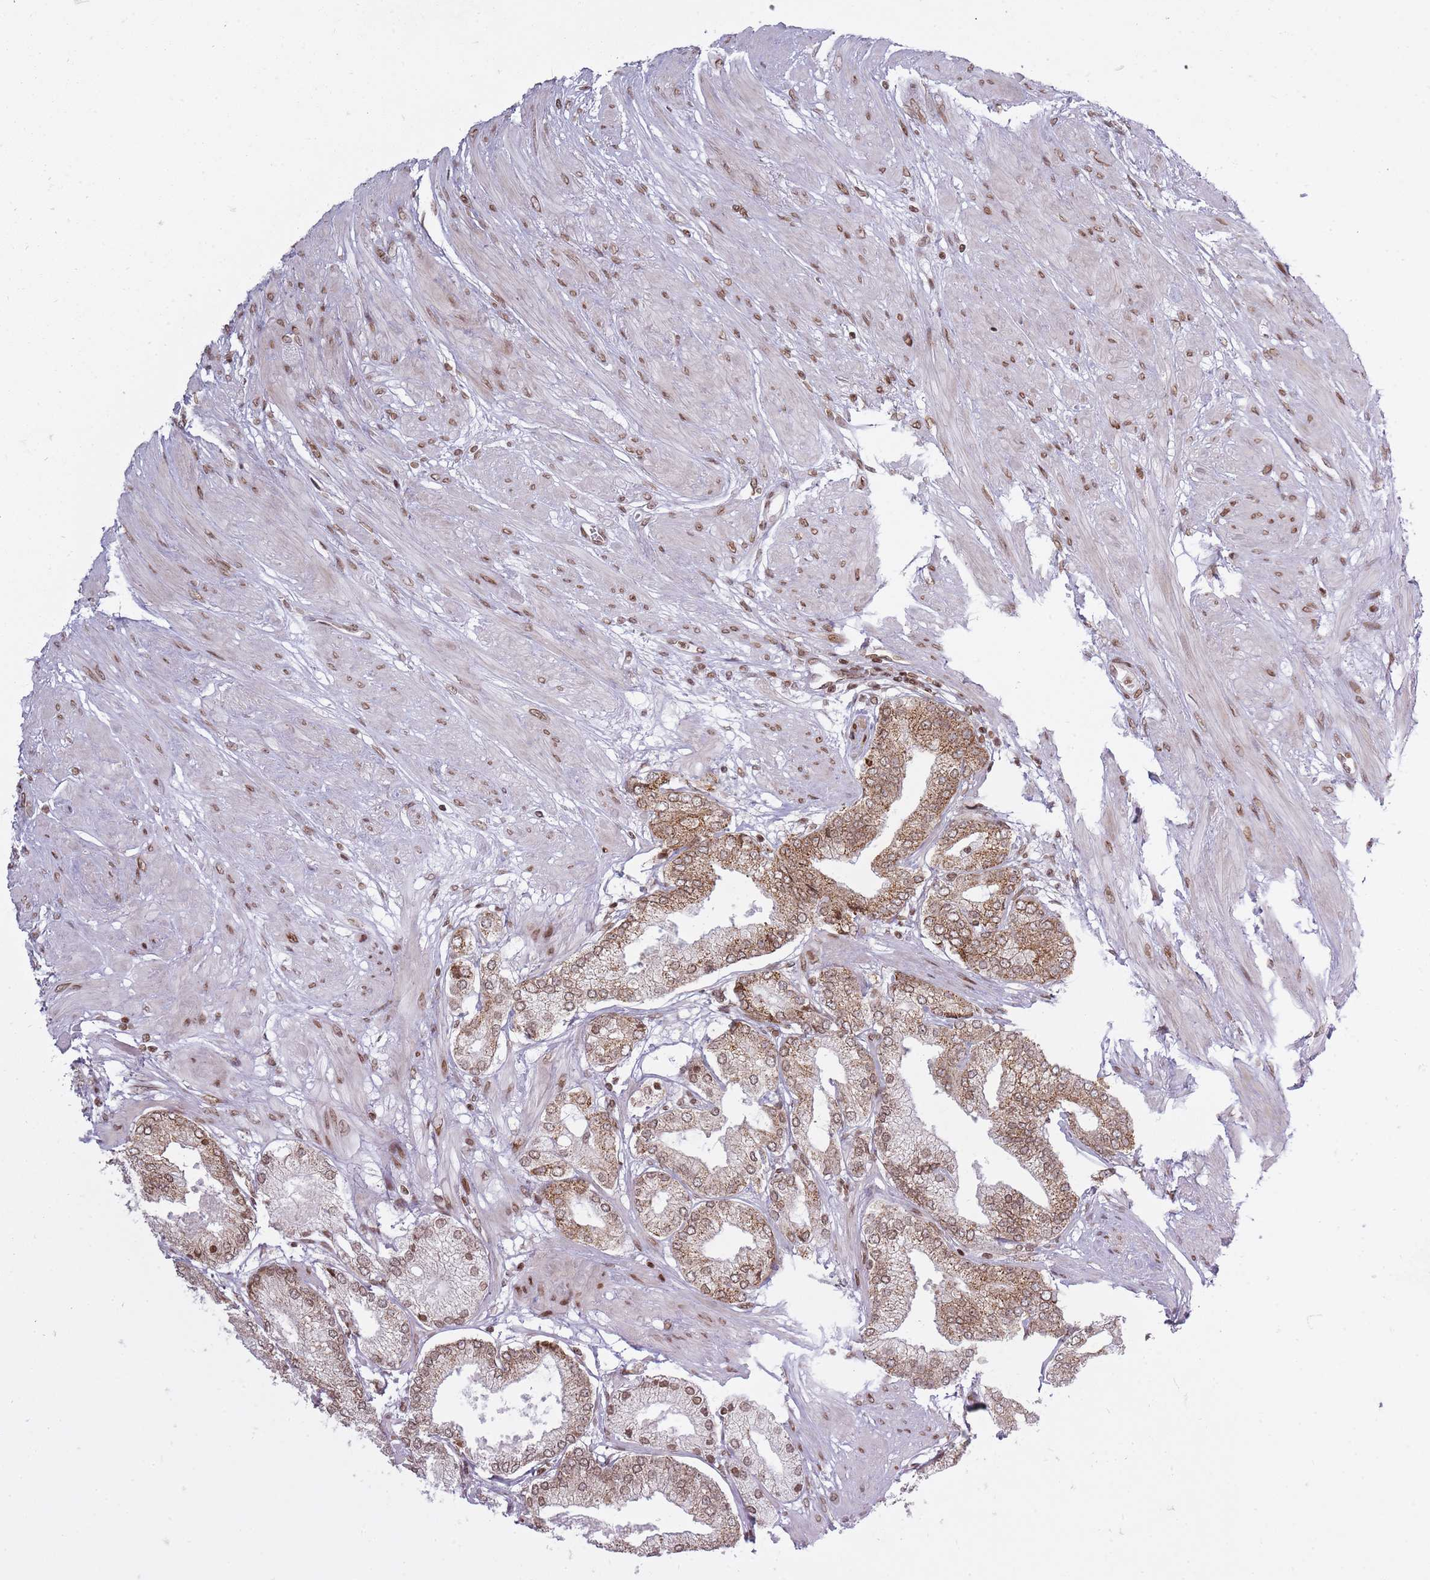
{"staining": {"intensity": "moderate", "quantity": ">75%", "location": "cytoplasmic/membranous,nuclear"}, "tissue": "prostate cancer", "cell_type": "Tumor cells", "image_type": "cancer", "snomed": [{"axis": "morphology", "description": "Adenocarcinoma, High grade"}, {"axis": "topography", "description": "Prostate and seminal vesicle, NOS"}], "caption": "DAB immunohistochemical staining of prostate high-grade adenocarcinoma demonstrates moderate cytoplasmic/membranous and nuclear protein staining in approximately >75% of tumor cells. Nuclei are stained in blue.", "gene": "TMC6", "patient": {"sex": "male", "age": 64}}